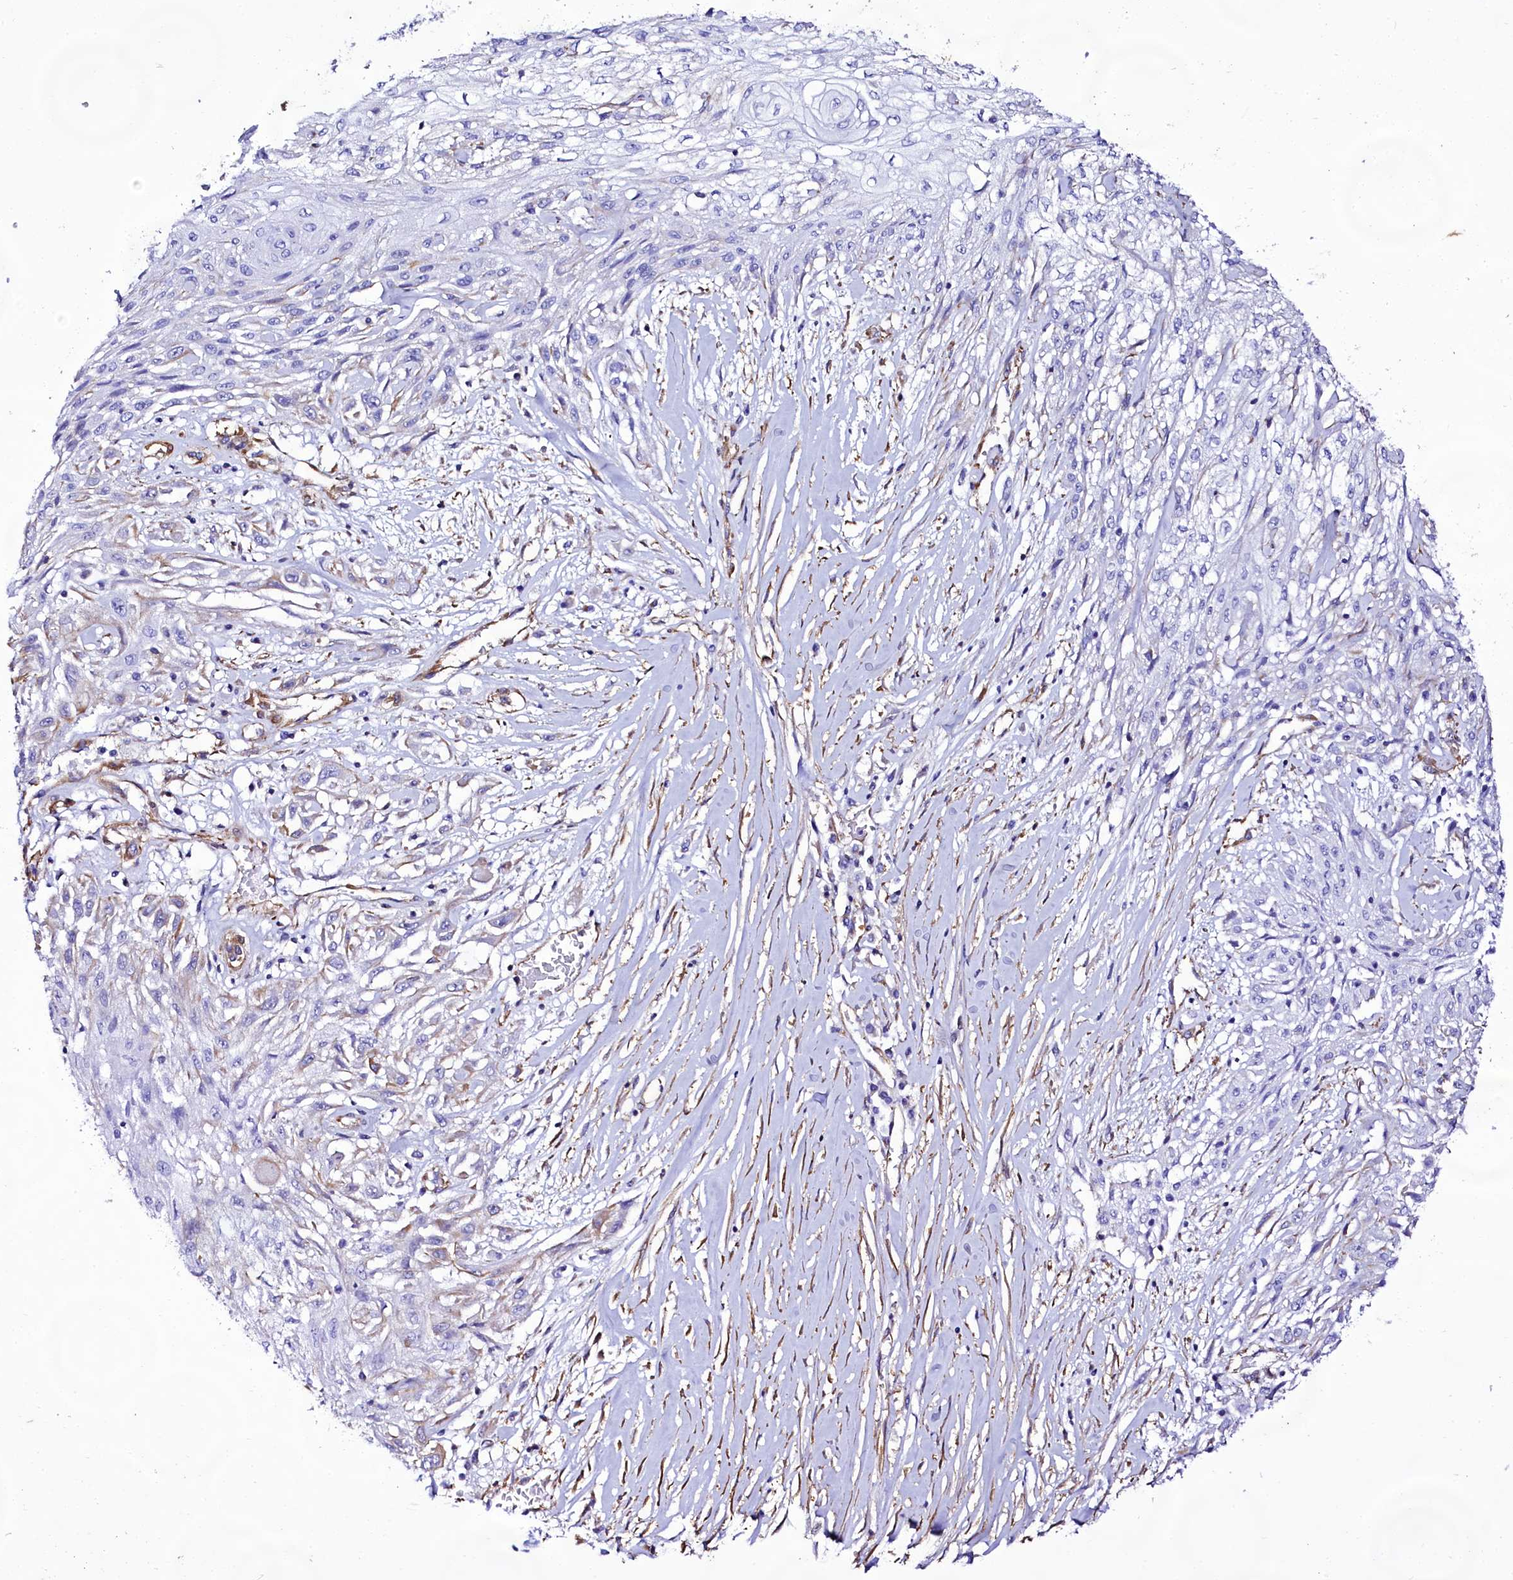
{"staining": {"intensity": "negative", "quantity": "none", "location": "none"}, "tissue": "skin cancer", "cell_type": "Tumor cells", "image_type": "cancer", "snomed": [{"axis": "morphology", "description": "Squamous cell carcinoma, NOS"}, {"axis": "morphology", "description": "Squamous cell carcinoma, metastatic, NOS"}, {"axis": "topography", "description": "Skin"}, {"axis": "topography", "description": "Lymph node"}], "caption": "Immunohistochemical staining of human metastatic squamous cell carcinoma (skin) reveals no significant positivity in tumor cells.", "gene": "CD99", "patient": {"sex": "male", "age": 75}}